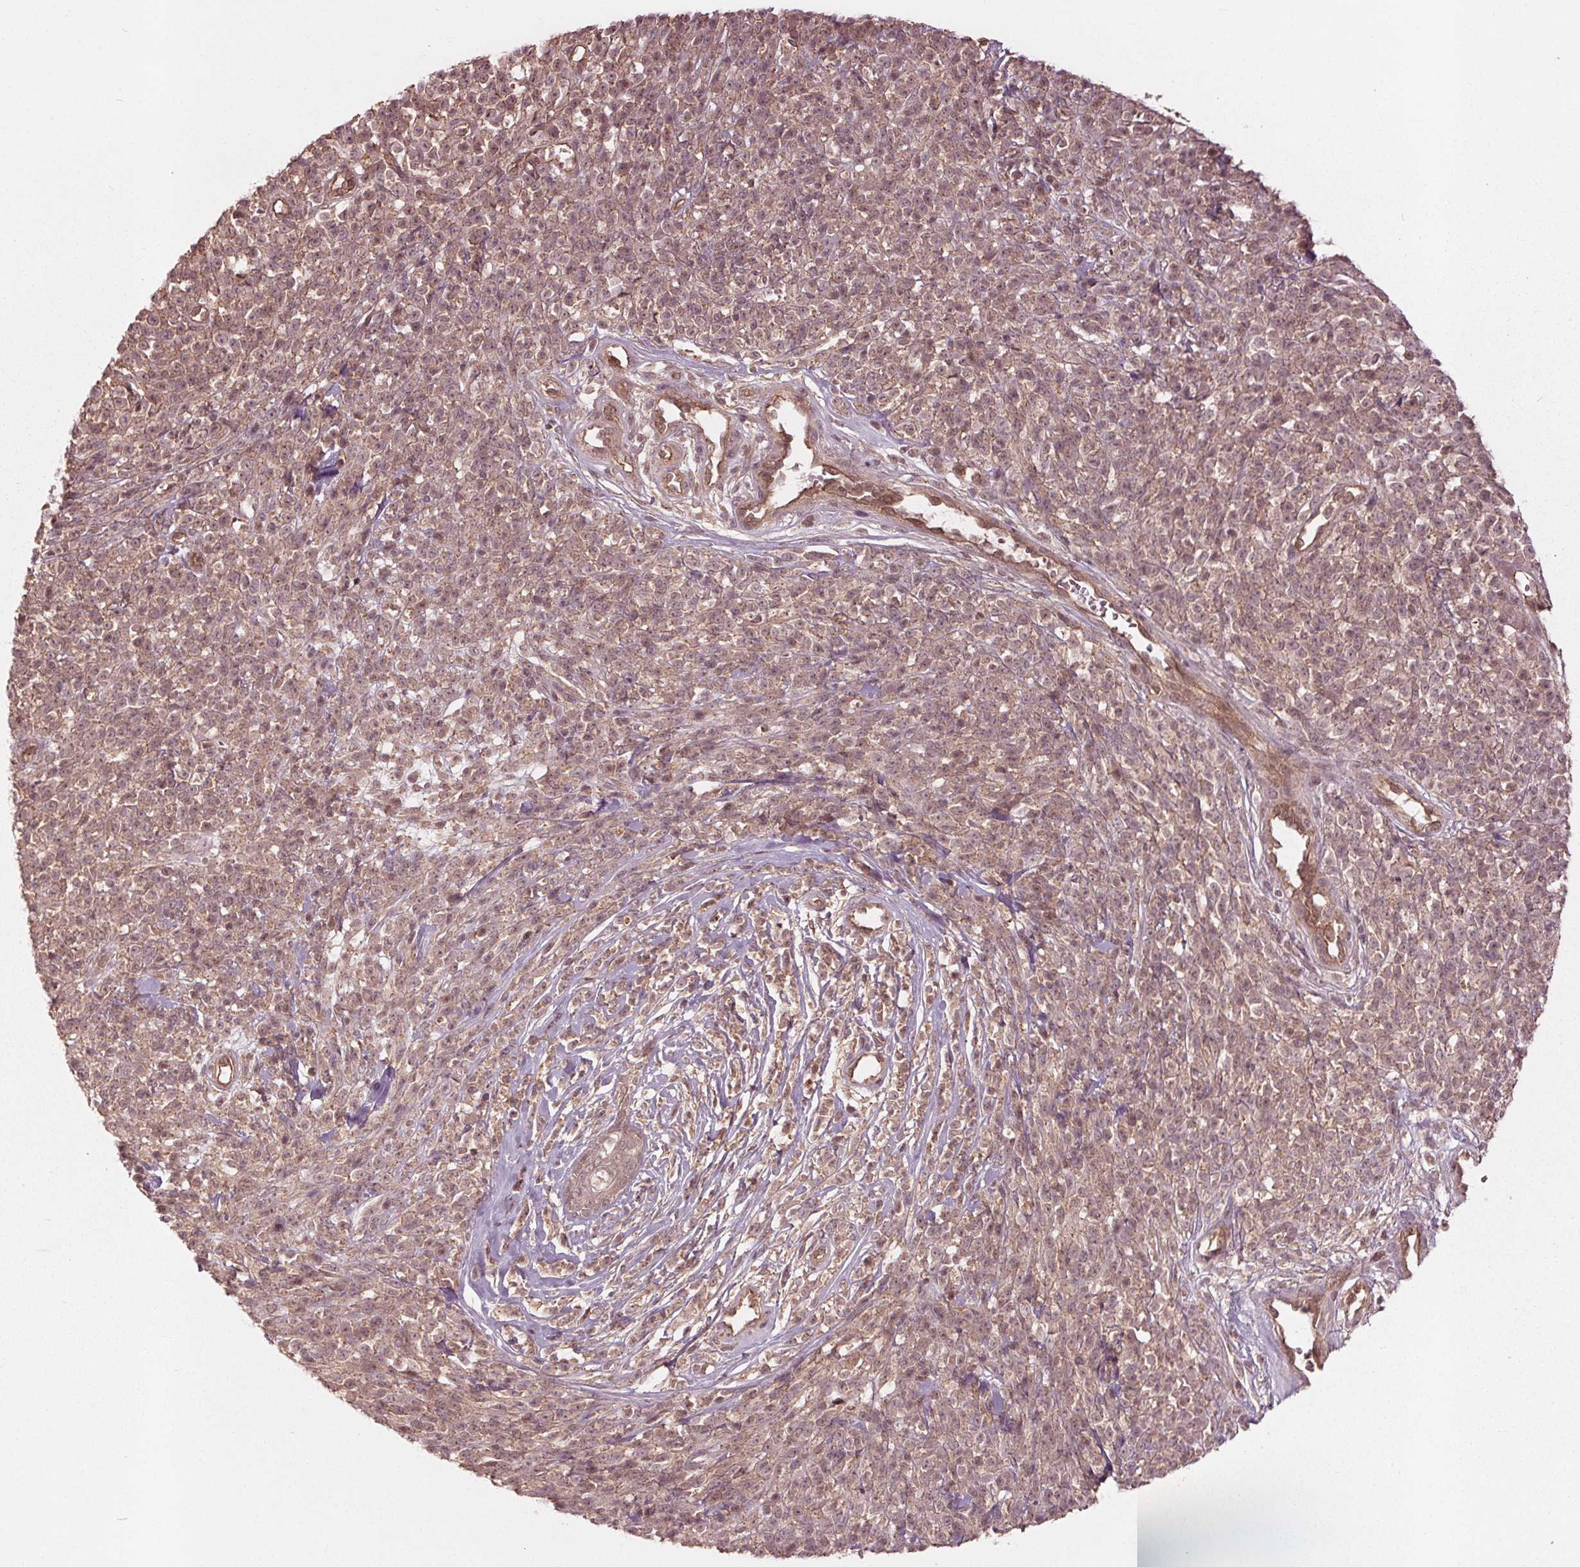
{"staining": {"intensity": "weak", "quantity": ">75%", "location": "cytoplasmic/membranous,nuclear"}, "tissue": "melanoma", "cell_type": "Tumor cells", "image_type": "cancer", "snomed": [{"axis": "morphology", "description": "Malignant melanoma, NOS"}, {"axis": "topography", "description": "Skin"}, {"axis": "topography", "description": "Skin of trunk"}], "caption": "This is a photomicrograph of IHC staining of melanoma, which shows weak positivity in the cytoplasmic/membranous and nuclear of tumor cells.", "gene": "BTBD1", "patient": {"sex": "male", "age": 74}}